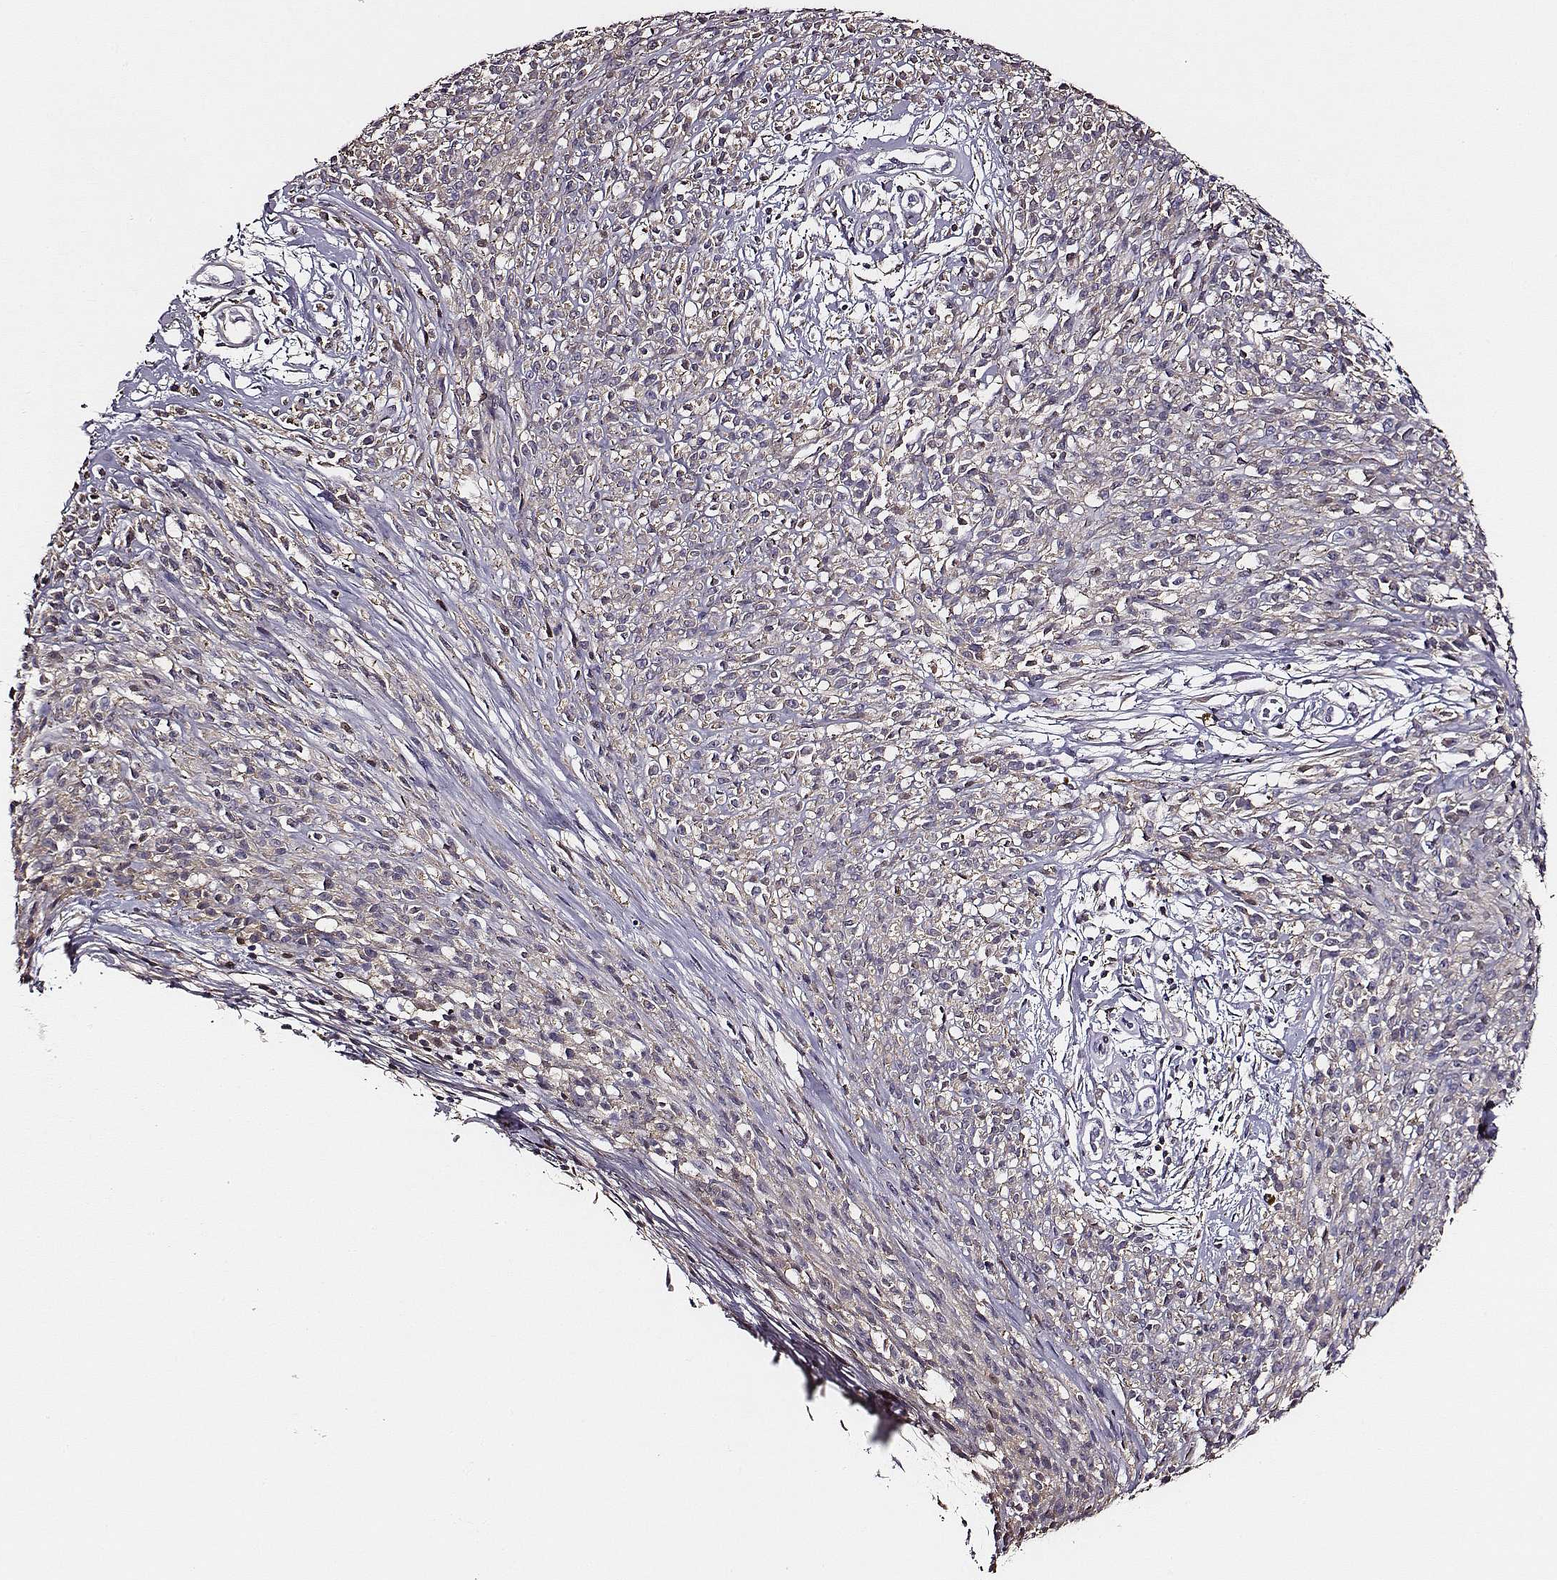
{"staining": {"intensity": "negative", "quantity": "none", "location": "none"}, "tissue": "melanoma", "cell_type": "Tumor cells", "image_type": "cancer", "snomed": [{"axis": "morphology", "description": "Malignant melanoma, NOS"}, {"axis": "topography", "description": "Skin"}, {"axis": "topography", "description": "Skin of trunk"}], "caption": "This is a photomicrograph of immunohistochemistry staining of malignant melanoma, which shows no staining in tumor cells.", "gene": "TF", "patient": {"sex": "male", "age": 74}}